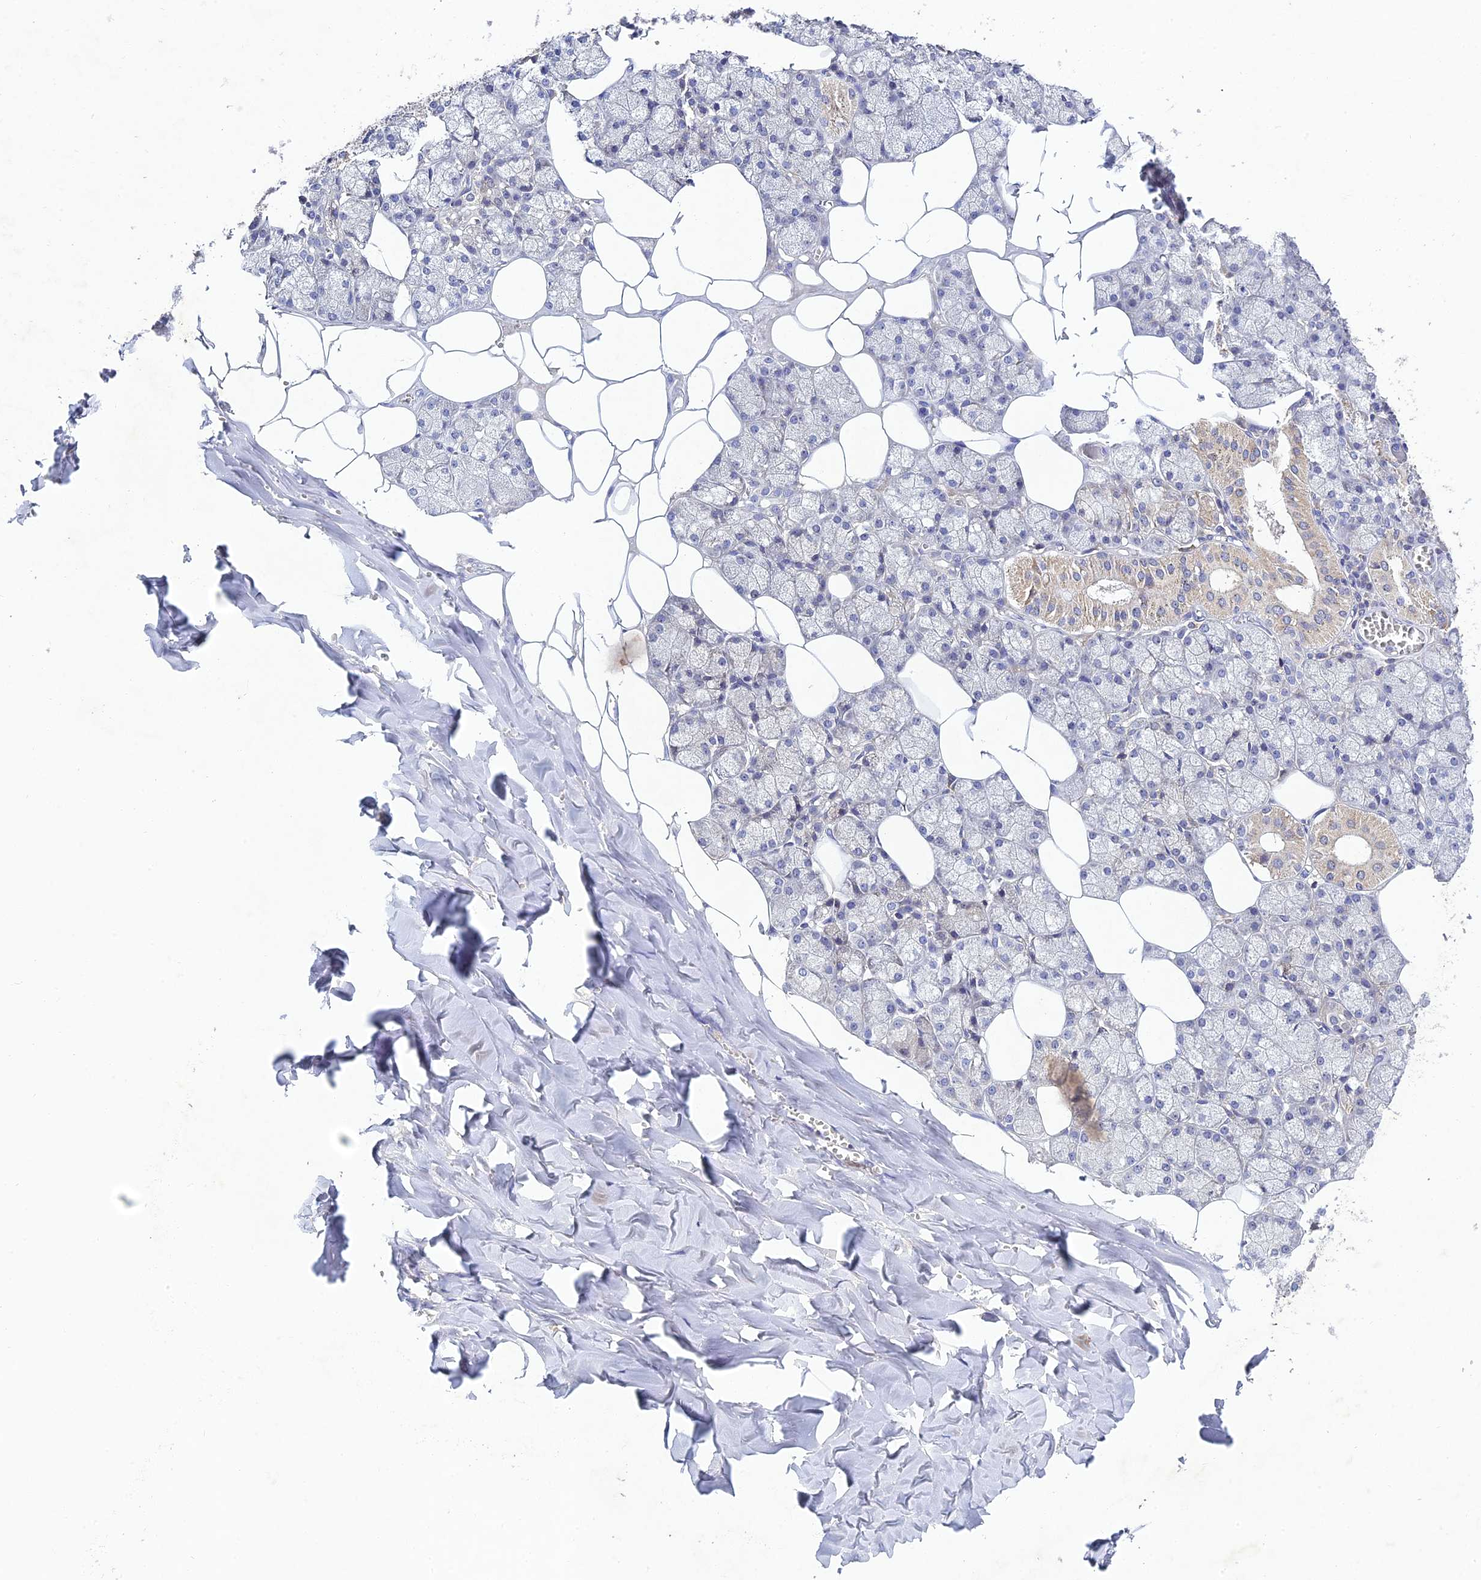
{"staining": {"intensity": "weak", "quantity": "<25%", "location": "cytoplasmic/membranous"}, "tissue": "salivary gland", "cell_type": "Glandular cells", "image_type": "normal", "snomed": [{"axis": "morphology", "description": "Normal tissue, NOS"}, {"axis": "topography", "description": "Salivary gland"}], "caption": "Glandular cells are negative for protein expression in benign human salivary gland. The staining was performed using DAB to visualize the protein expression in brown, while the nuclei were stained in blue with hematoxylin (Magnification: 20x).", "gene": "CHST5", "patient": {"sex": "male", "age": 62}}